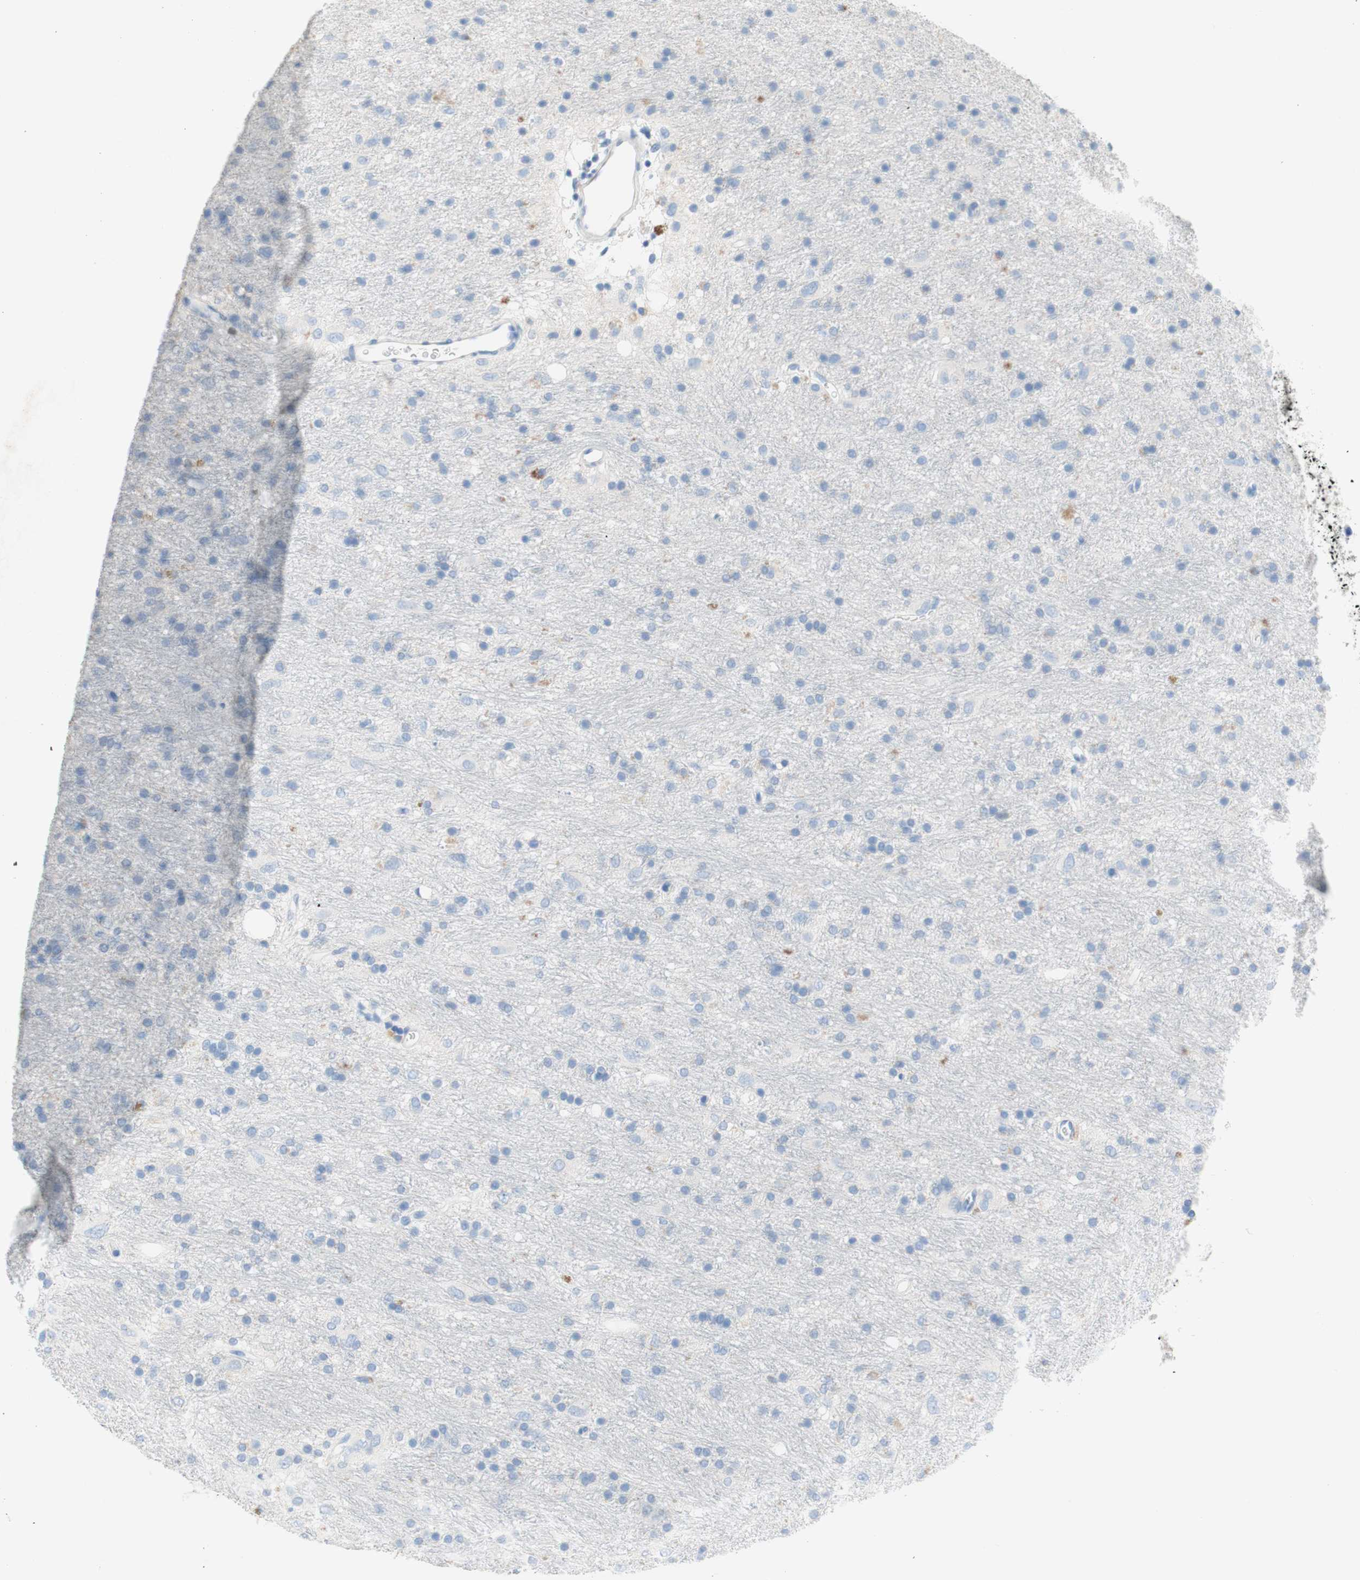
{"staining": {"intensity": "negative", "quantity": "none", "location": "none"}, "tissue": "glioma", "cell_type": "Tumor cells", "image_type": "cancer", "snomed": [{"axis": "morphology", "description": "Glioma, malignant, Low grade"}, {"axis": "topography", "description": "Brain"}], "caption": "DAB immunohistochemical staining of human low-grade glioma (malignant) displays no significant positivity in tumor cells. (DAB (3,3'-diaminobenzidine) IHC, high magnification).", "gene": "POLR2J3", "patient": {"sex": "male", "age": 77}}